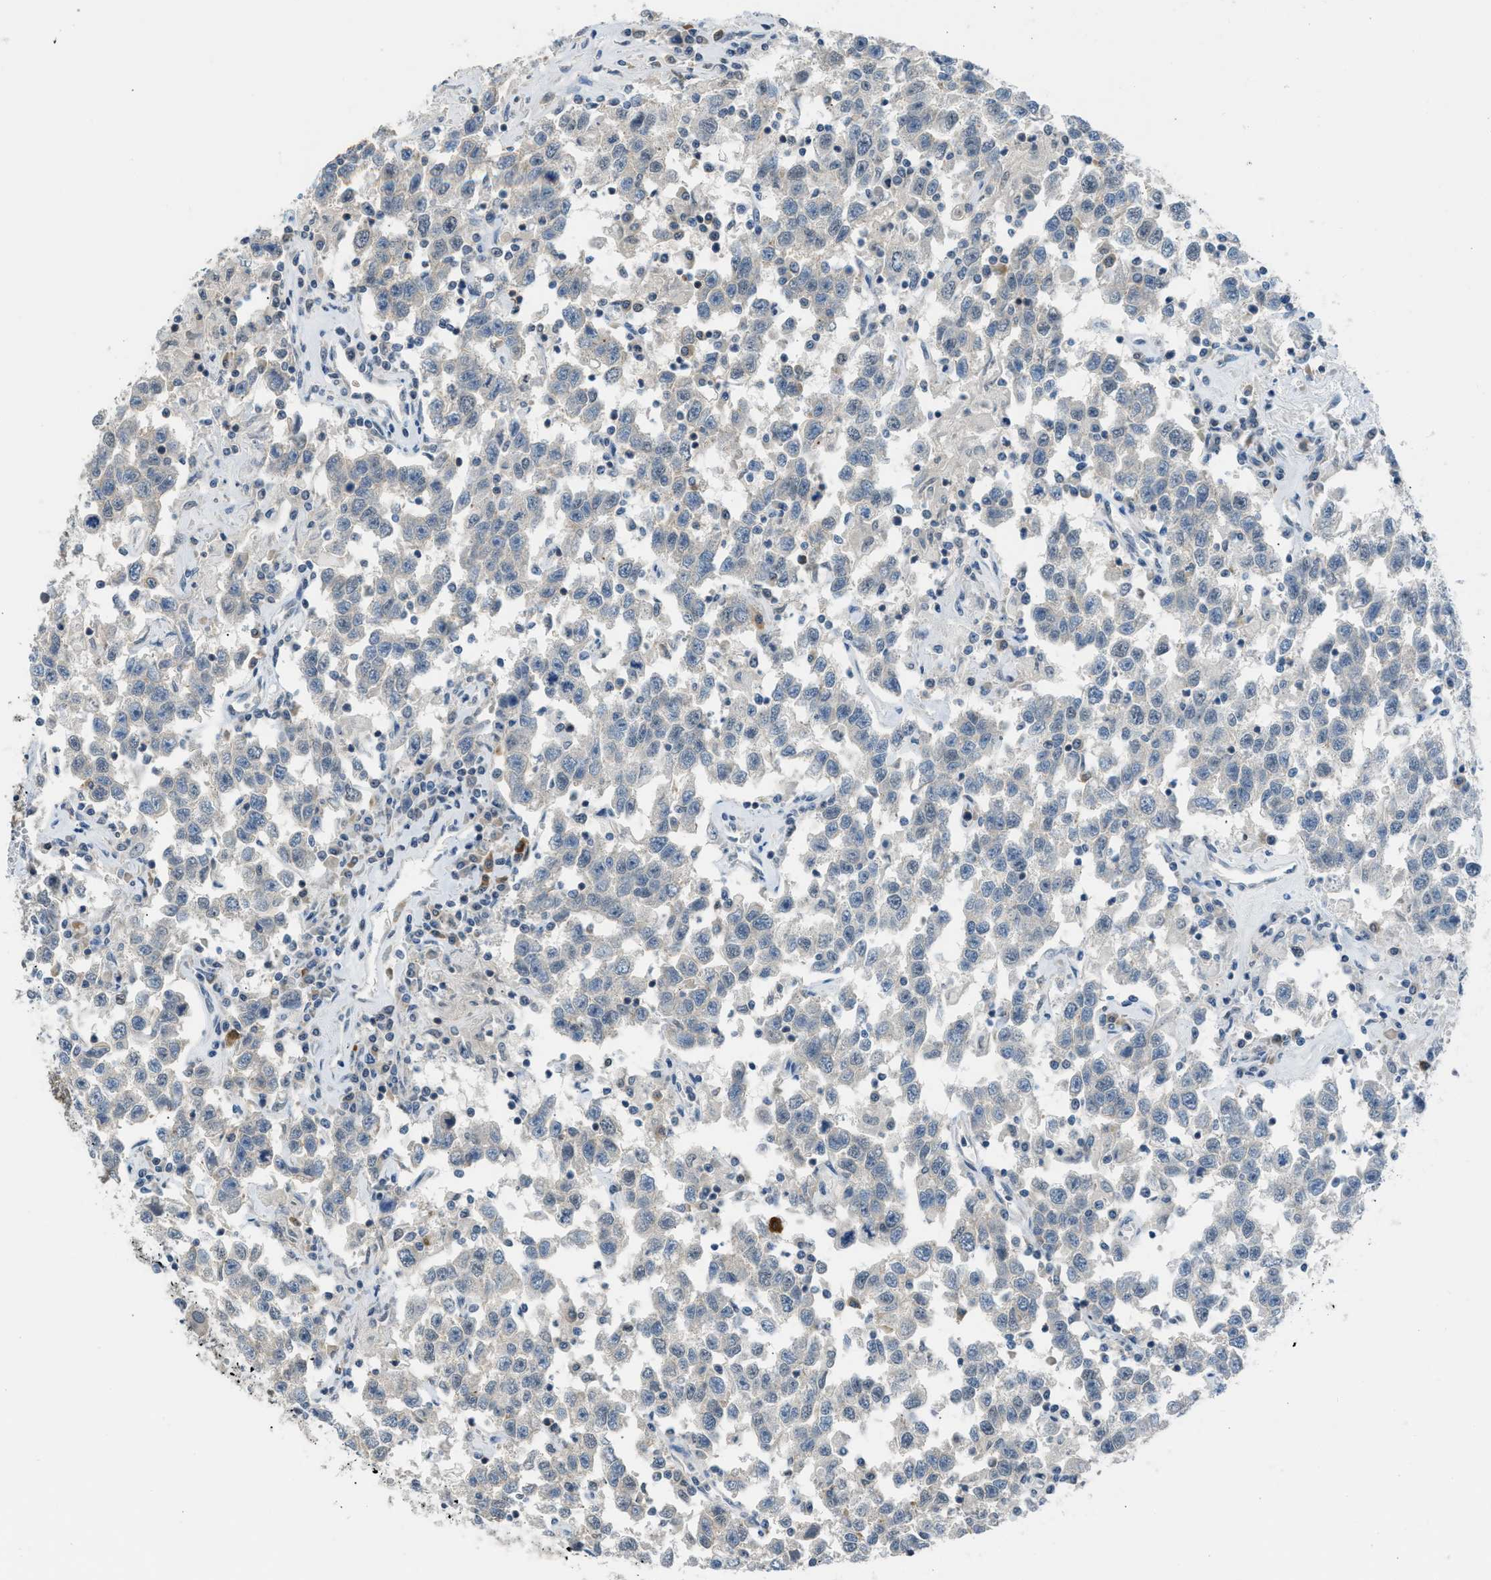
{"staining": {"intensity": "negative", "quantity": "none", "location": "none"}, "tissue": "testis cancer", "cell_type": "Tumor cells", "image_type": "cancer", "snomed": [{"axis": "morphology", "description": "Seminoma, NOS"}, {"axis": "topography", "description": "Testis"}], "caption": "Immunohistochemical staining of human testis cancer exhibits no significant positivity in tumor cells.", "gene": "TTBK2", "patient": {"sex": "male", "age": 41}}